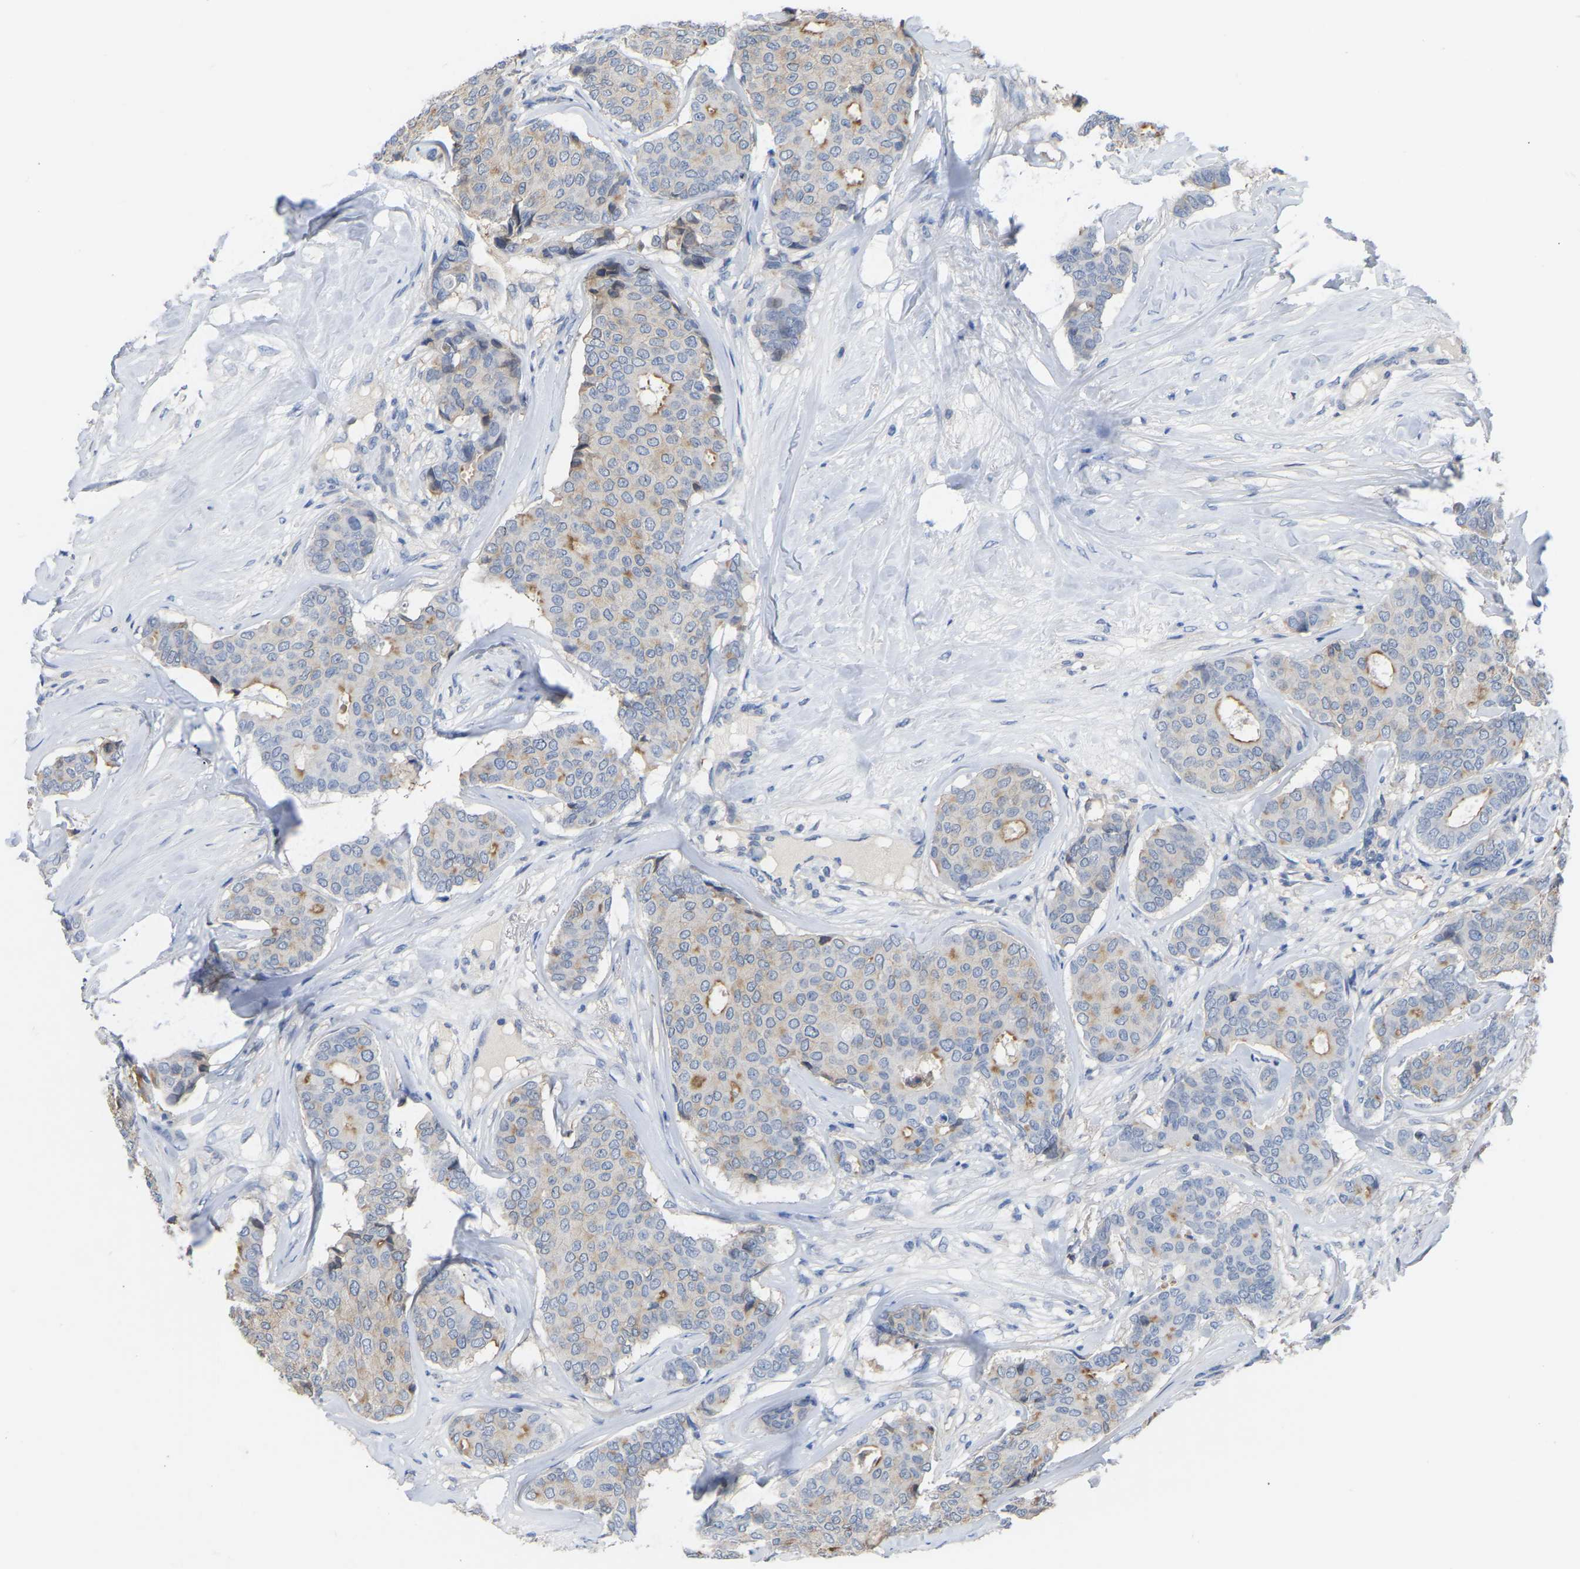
{"staining": {"intensity": "moderate", "quantity": "<25%", "location": "cytoplasmic/membranous"}, "tissue": "breast cancer", "cell_type": "Tumor cells", "image_type": "cancer", "snomed": [{"axis": "morphology", "description": "Duct carcinoma"}, {"axis": "topography", "description": "Breast"}], "caption": "Tumor cells demonstrate low levels of moderate cytoplasmic/membranous expression in approximately <25% of cells in breast infiltrating ductal carcinoma.", "gene": "ZNF449", "patient": {"sex": "female", "age": 75}}